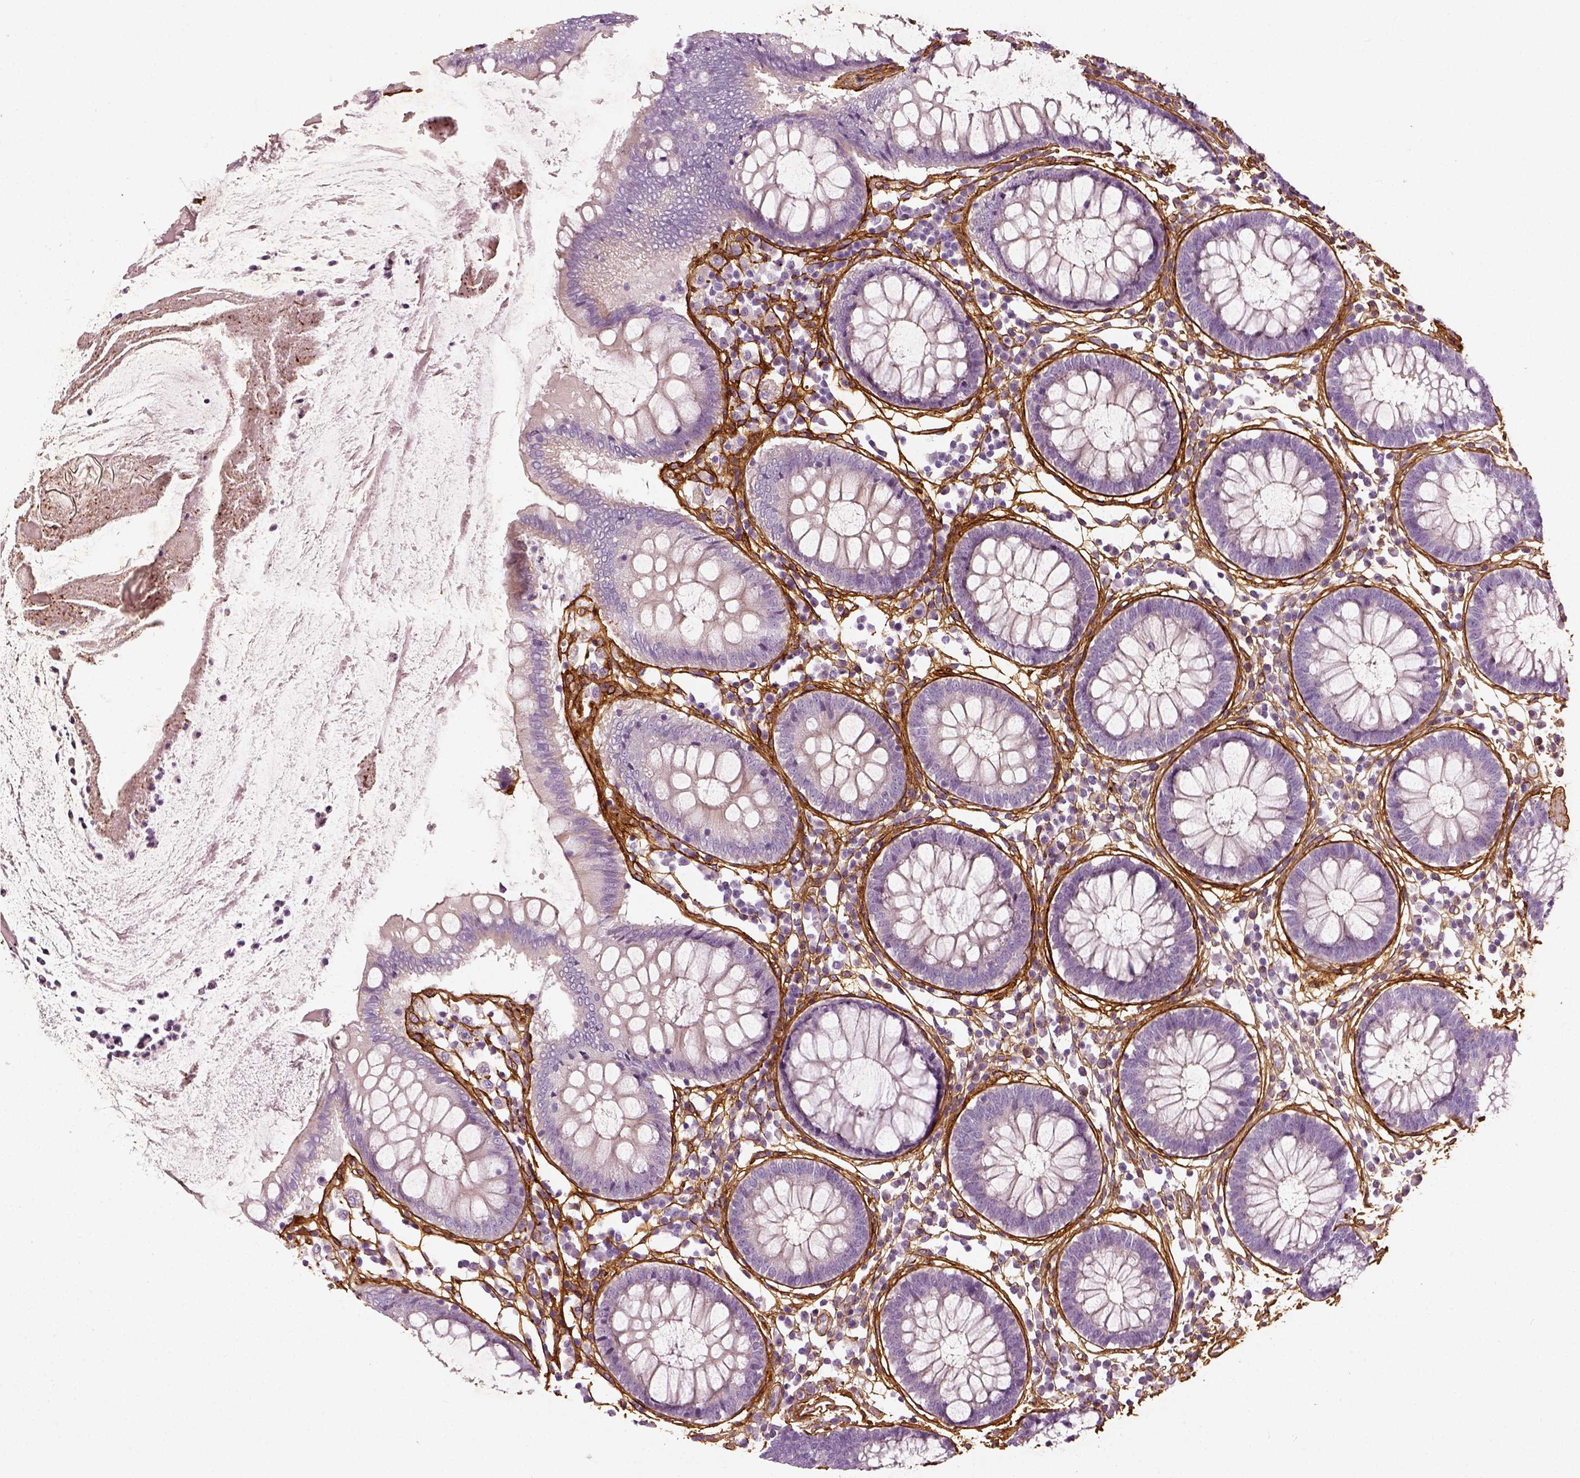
{"staining": {"intensity": "negative", "quantity": "none", "location": "none"}, "tissue": "colon", "cell_type": "Endothelial cells", "image_type": "normal", "snomed": [{"axis": "morphology", "description": "Normal tissue, NOS"}, {"axis": "morphology", "description": "Adenocarcinoma, NOS"}, {"axis": "topography", "description": "Colon"}], "caption": "IHC of unremarkable human colon reveals no expression in endothelial cells. Brightfield microscopy of IHC stained with DAB (brown) and hematoxylin (blue), captured at high magnification.", "gene": "COL6A2", "patient": {"sex": "male", "age": 83}}